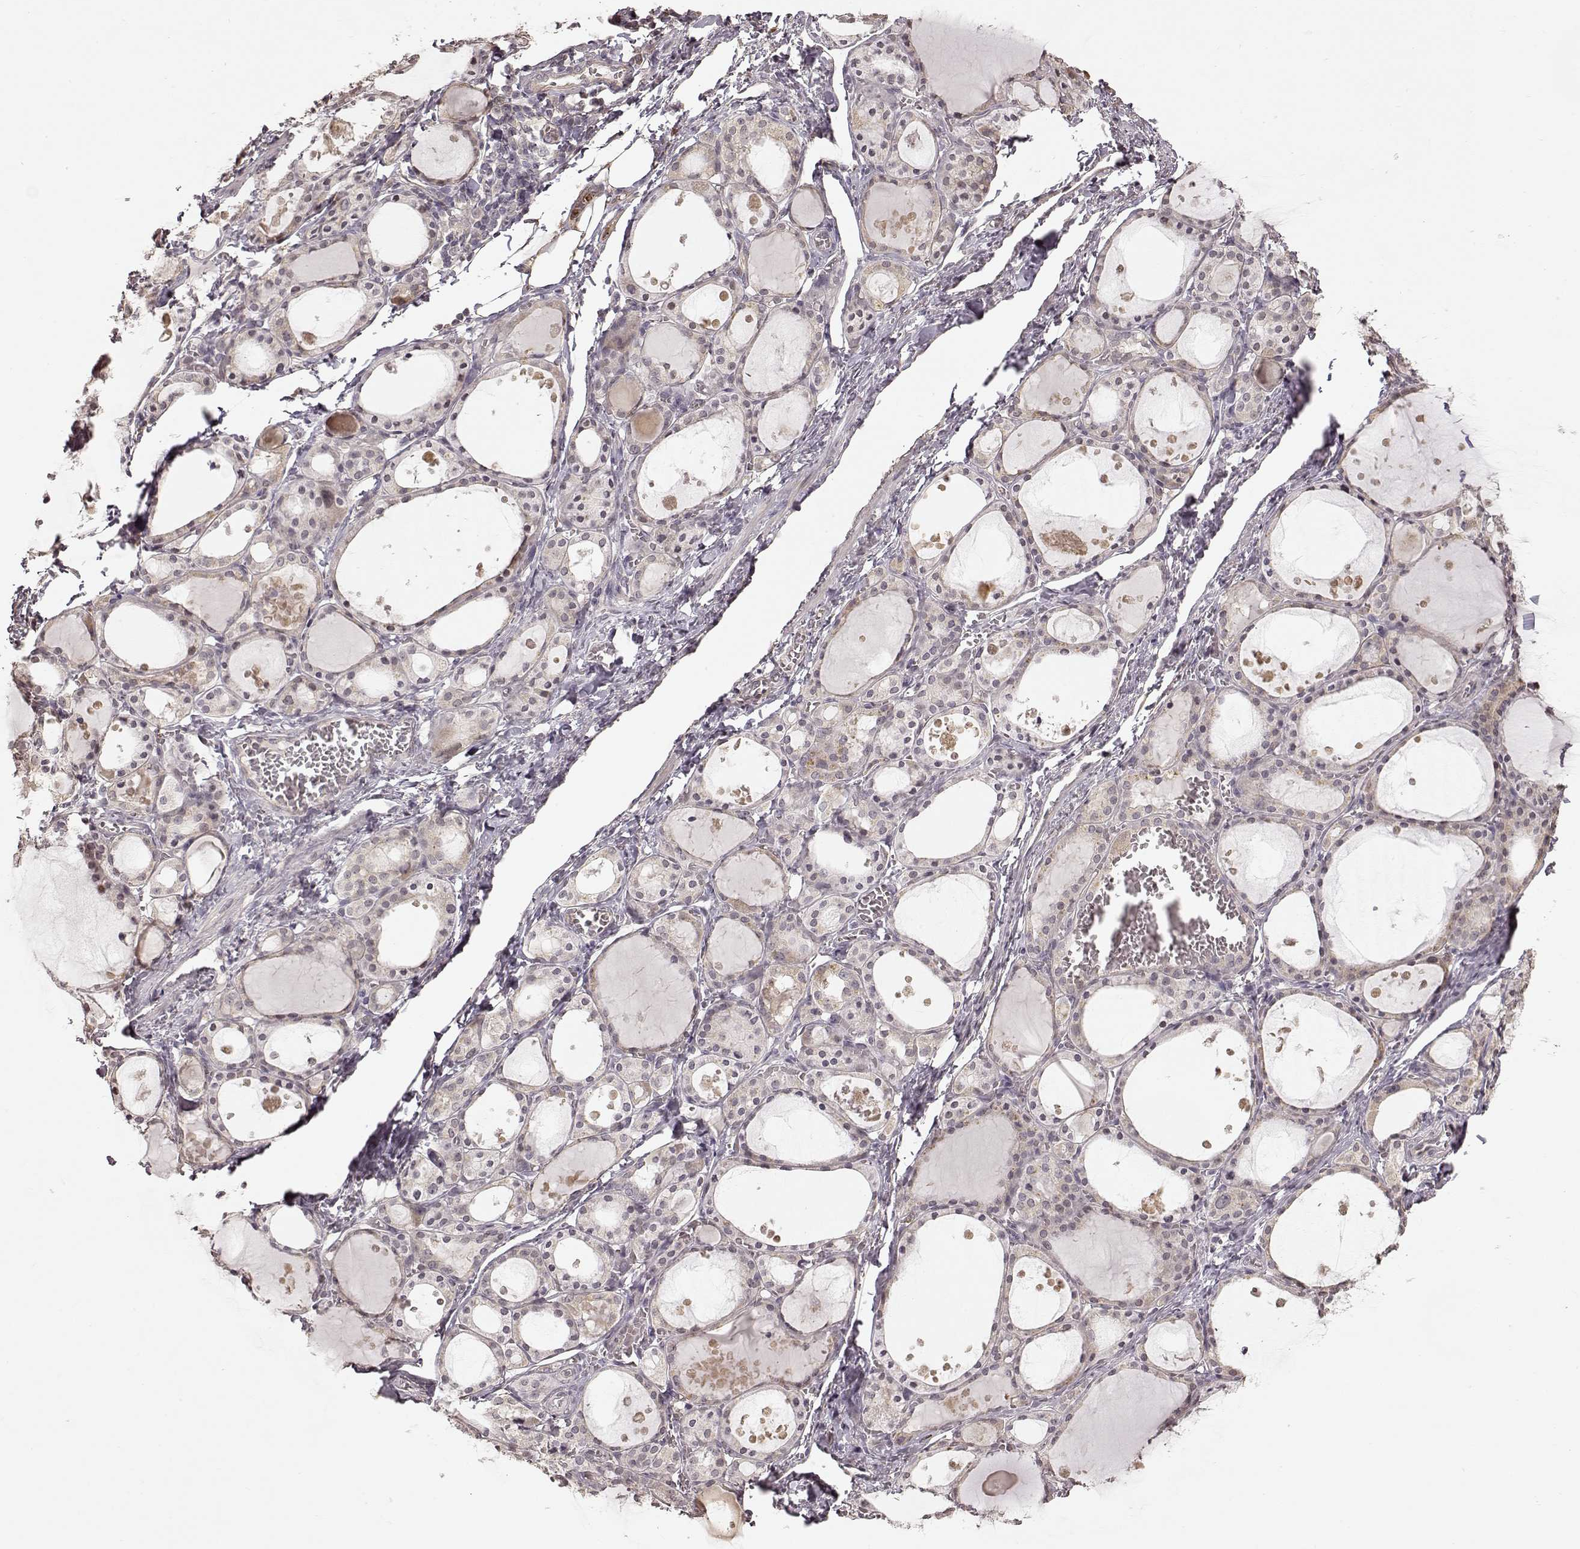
{"staining": {"intensity": "weak", "quantity": "<25%", "location": "cytoplasmic/membranous"}, "tissue": "thyroid gland", "cell_type": "Glandular cells", "image_type": "normal", "snomed": [{"axis": "morphology", "description": "Normal tissue, NOS"}, {"axis": "topography", "description": "Thyroid gland"}], "caption": "Normal thyroid gland was stained to show a protein in brown. There is no significant staining in glandular cells.", "gene": "CRB1", "patient": {"sex": "male", "age": 68}}